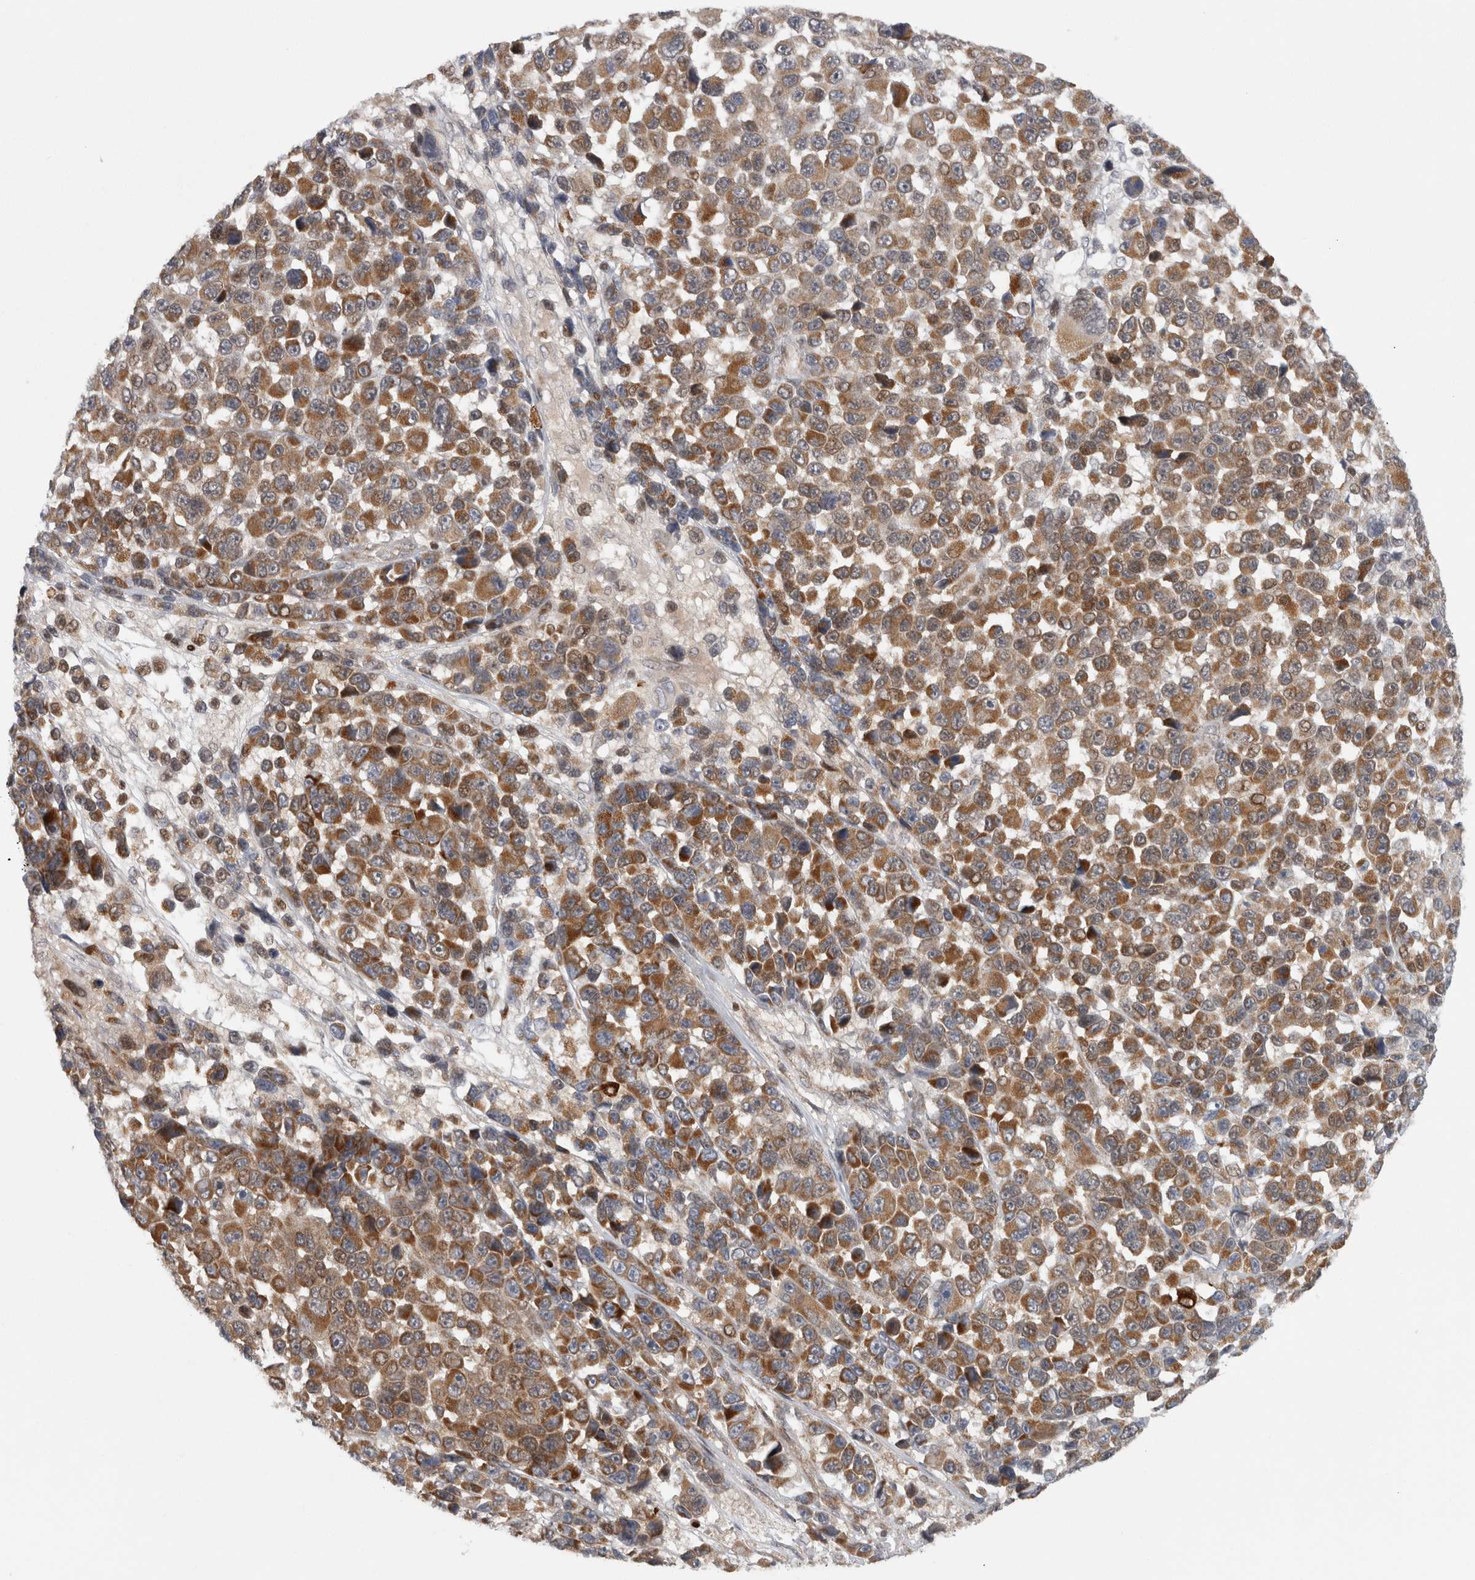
{"staining": {"intensity": "moderate", "quantity": ">75%", "location": "cytoplasmic/membranous"}, "tissue": "melanoma", "cell_type": "Tumor cells", "image_type": "cancer", "snomed": [{"axis": "morphology", "description": "Malignant melanoma, NOS"}, {"axis": "topography", "description": "Skin"}], "caption": "Tumor cells demonstrate medium levels of moderate cytoplasmic/membranous staining in about >75% of cells in melanoma. The staining was performed using DAB (3,3'-diaminobenzidine), with brown indicating positive protein expression. Nuclei are stained blue with hematoxylin.", "gene": "KDM8", "patient": {"sex": "male", "age": 53}}